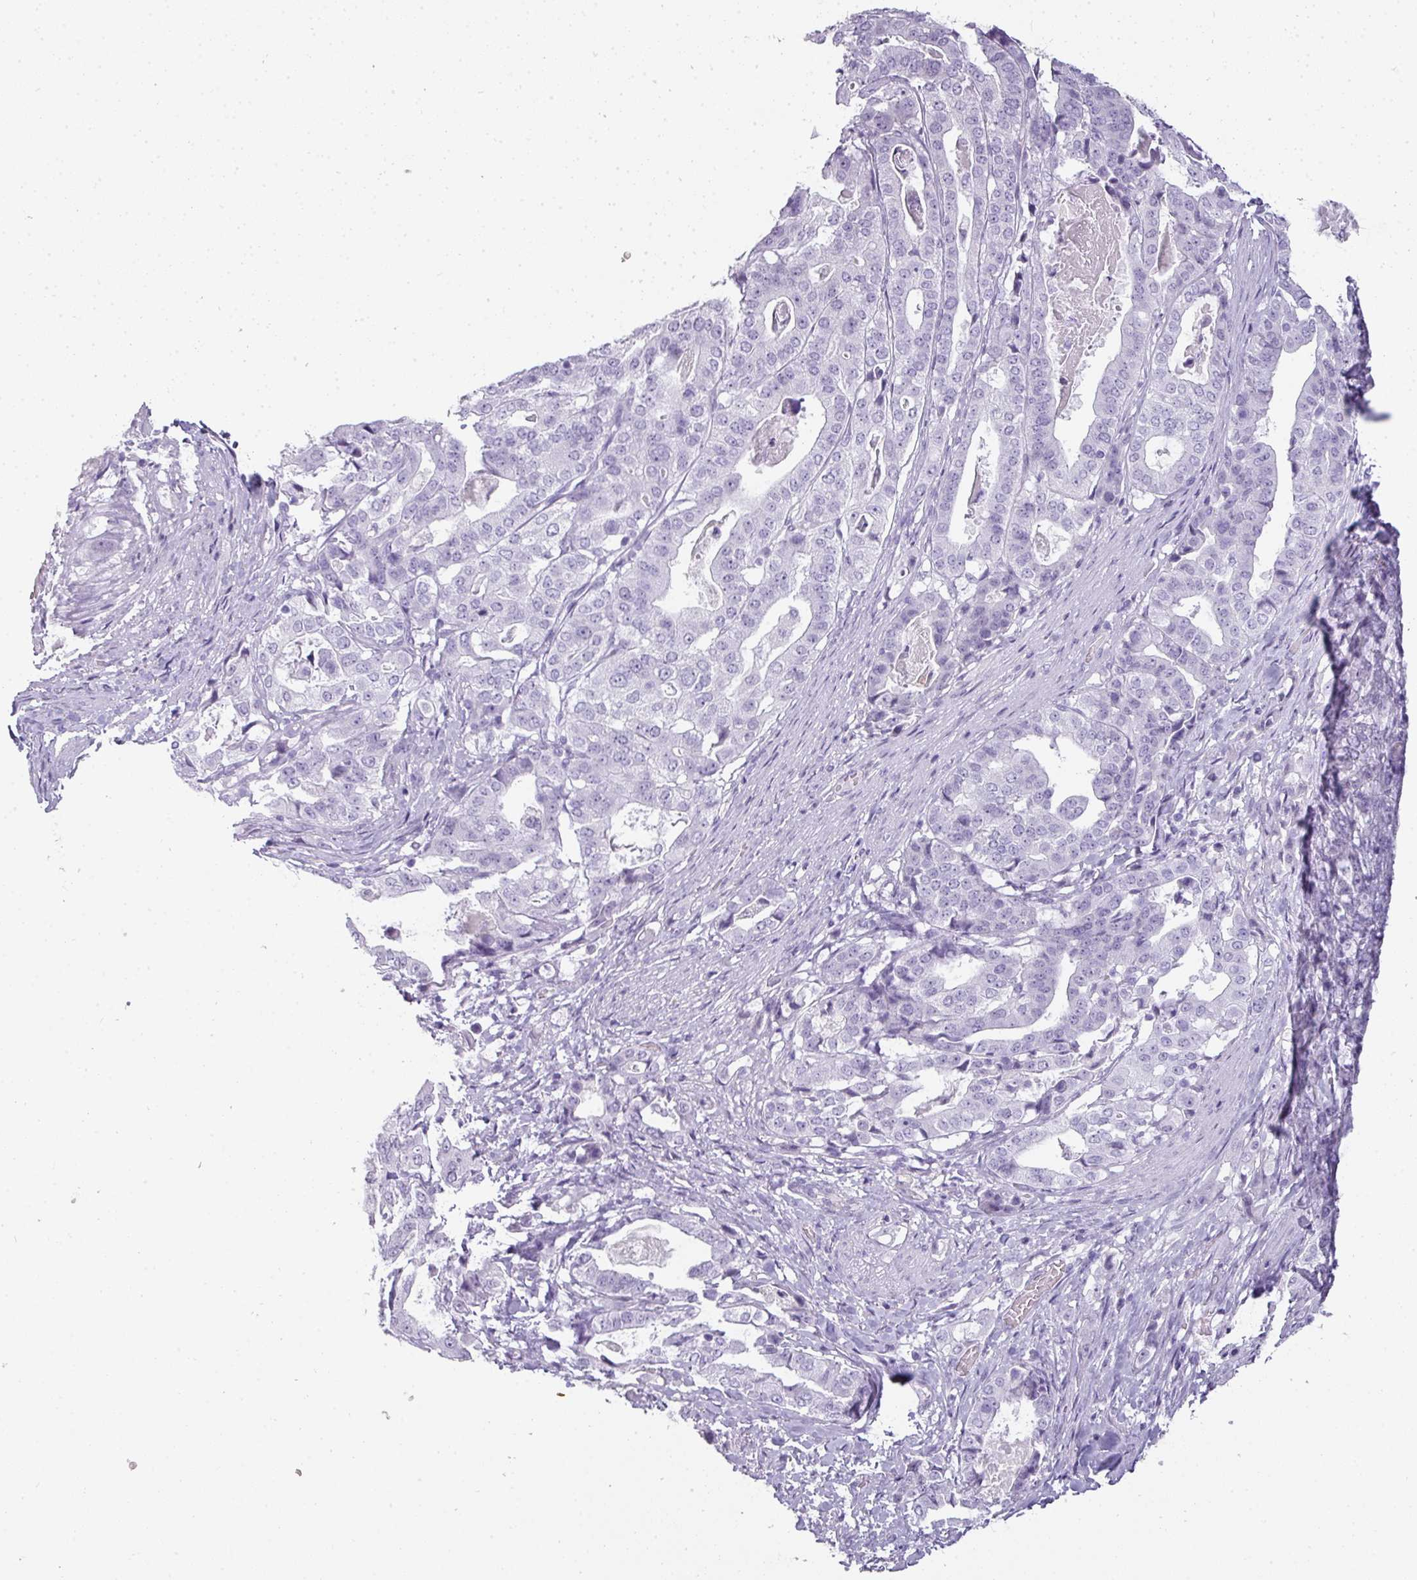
{"staining": {"intensity": "negative", "quantity": "none", "location": "none"}, "tissue": "stomach cancer", "cell_type": "Tumor cells", "image_type": "cancer", "snomed": [{"axis": "morphology", "description": "Adenocarcinoma, NOS"}, {"axis": "topography", "description": "Stomach"}], "caption": "A high-resolution image shows immunohistochemistry staining of adenocarcinoma (stomach), which reveals no significant staining in tumor cells.", "gene": "RBMY1F", "patient": {"sex": "male", "age": 48}}